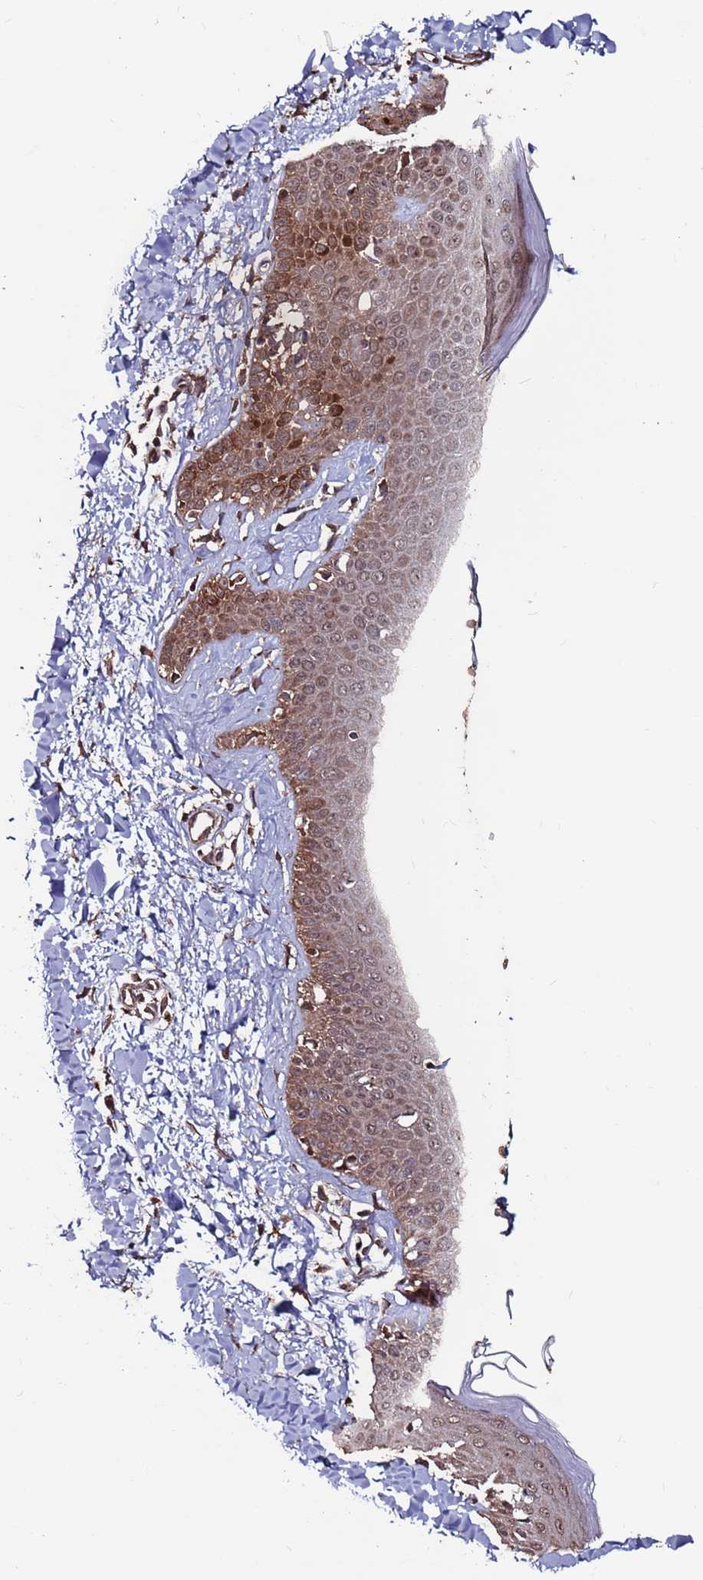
{"staining": {"intensity": "moderate", "quantity": ">75%", "location": "cytoplasmic/membranous"}, "tissue": "skin", "cell_type": "Fibroblasts", "image_type": "normal", "snomed": [{"axis": "morphology", "description": "Normal tissue, NOS"}, {"axis": "topography", "description": "Skin"}], "caption": "Unremarkable skin was stained to show a protein in brown. There is medium levels of moderate cytoplasmic/membranous staining in about >75% of fibroblasts. The staining was performed using DAB, with brown indicating positive protein expression. Nuclei are stained blue with hematoxylin.", "gene": "PRR7", "patient": {"sex": "male", "age": 52}}